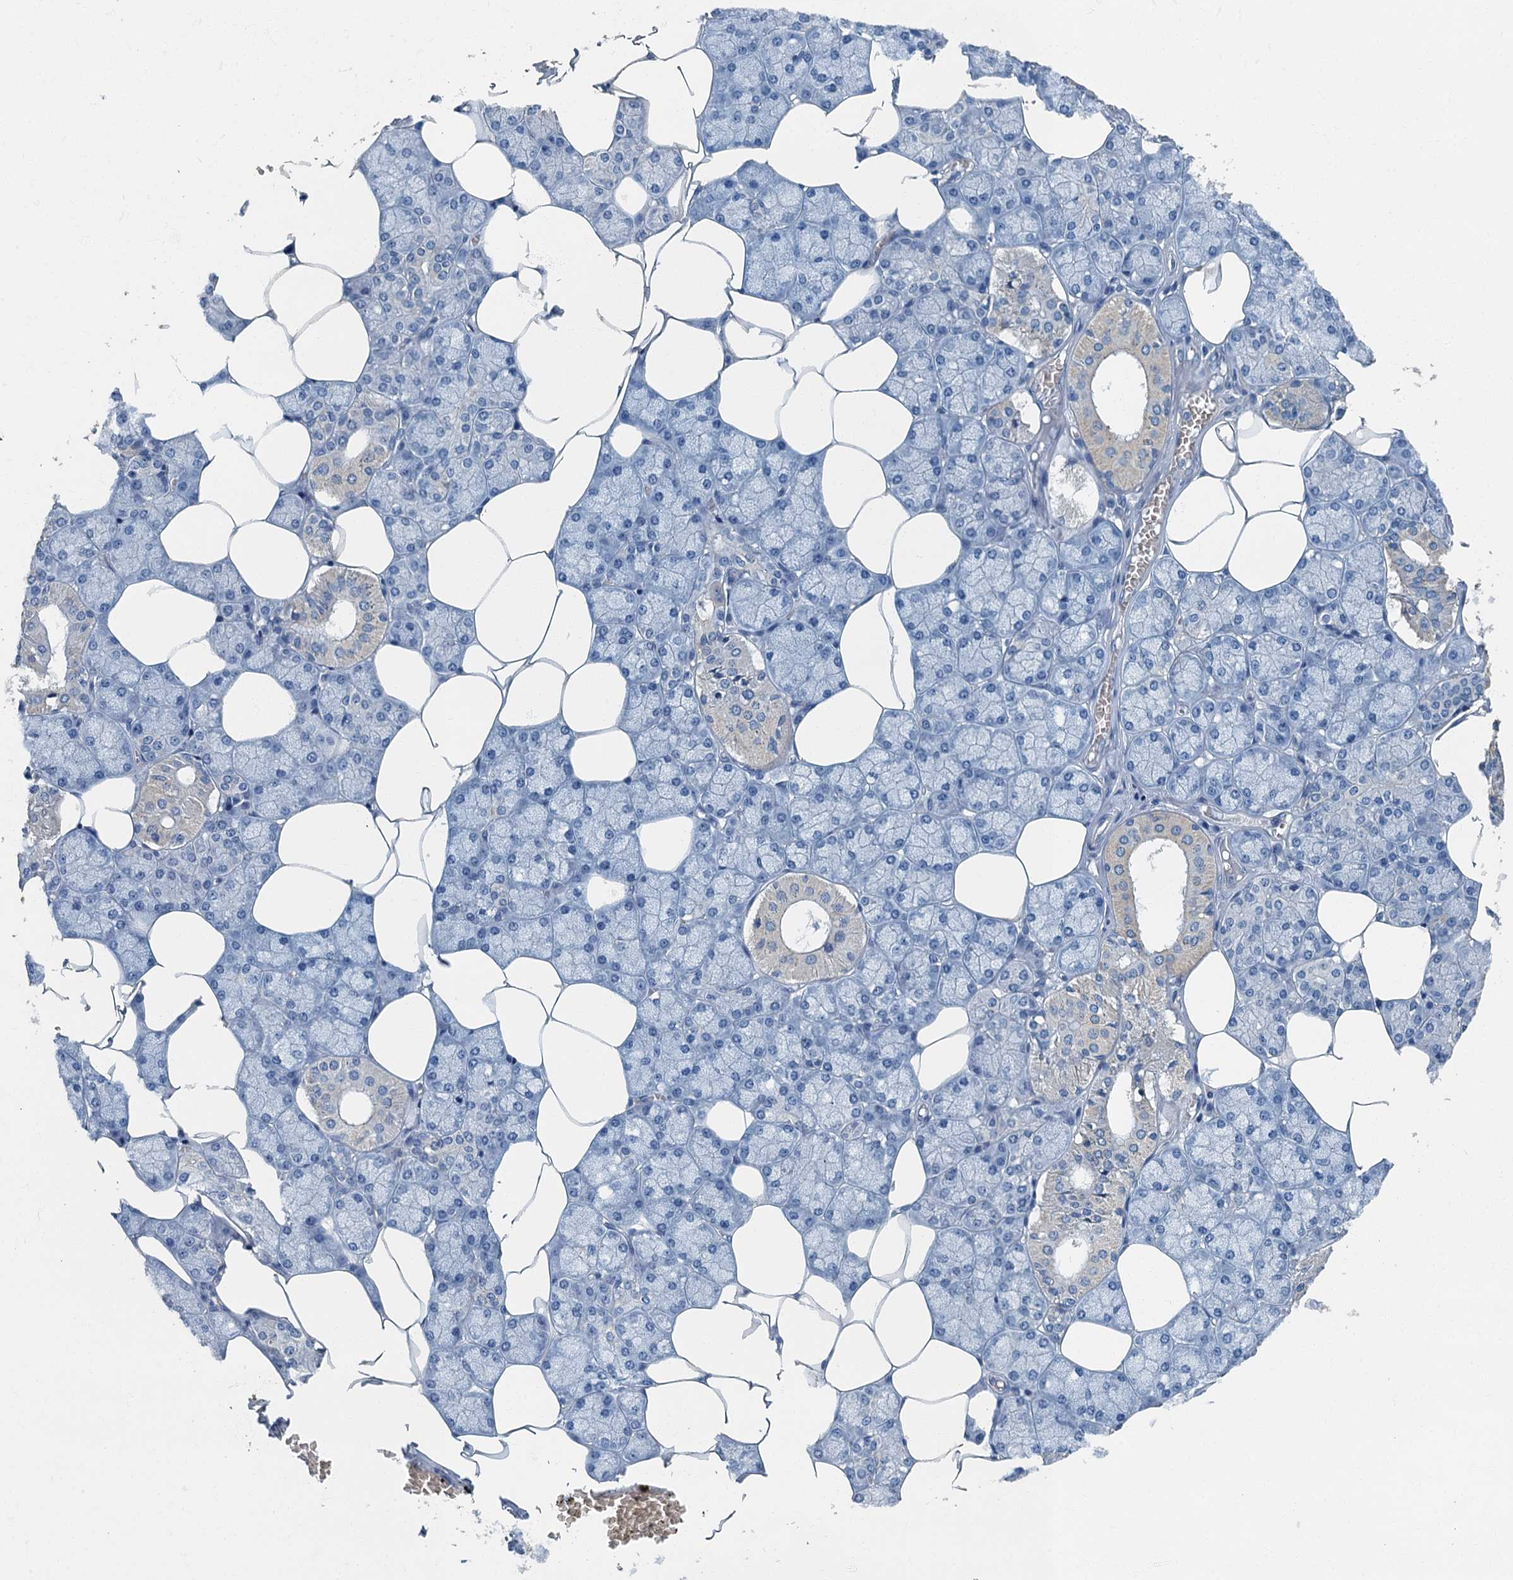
{"staining": {"intensity": "negative", "quantity": "none", "location": "none"}, "tissue": "salivary gland", "cell_type": "Glandular cells", "image_type": "normal", "snomed": [{"axis": "morphology", "description": "Normal tissue, NOS"}, {"axis": "topography", "description": "Salivary gland"}], "caption": "A histopathology image of salivary gland stained for a protein exhibits no brown staining in glandular cells. The staining is performed using DAB (3,3'-diaminobenzidine) brown chromogen with nuclei counter-stained in using hematoxylin.", "gene": "GADL1", "patient": {"sex": "male", "age": 62}}